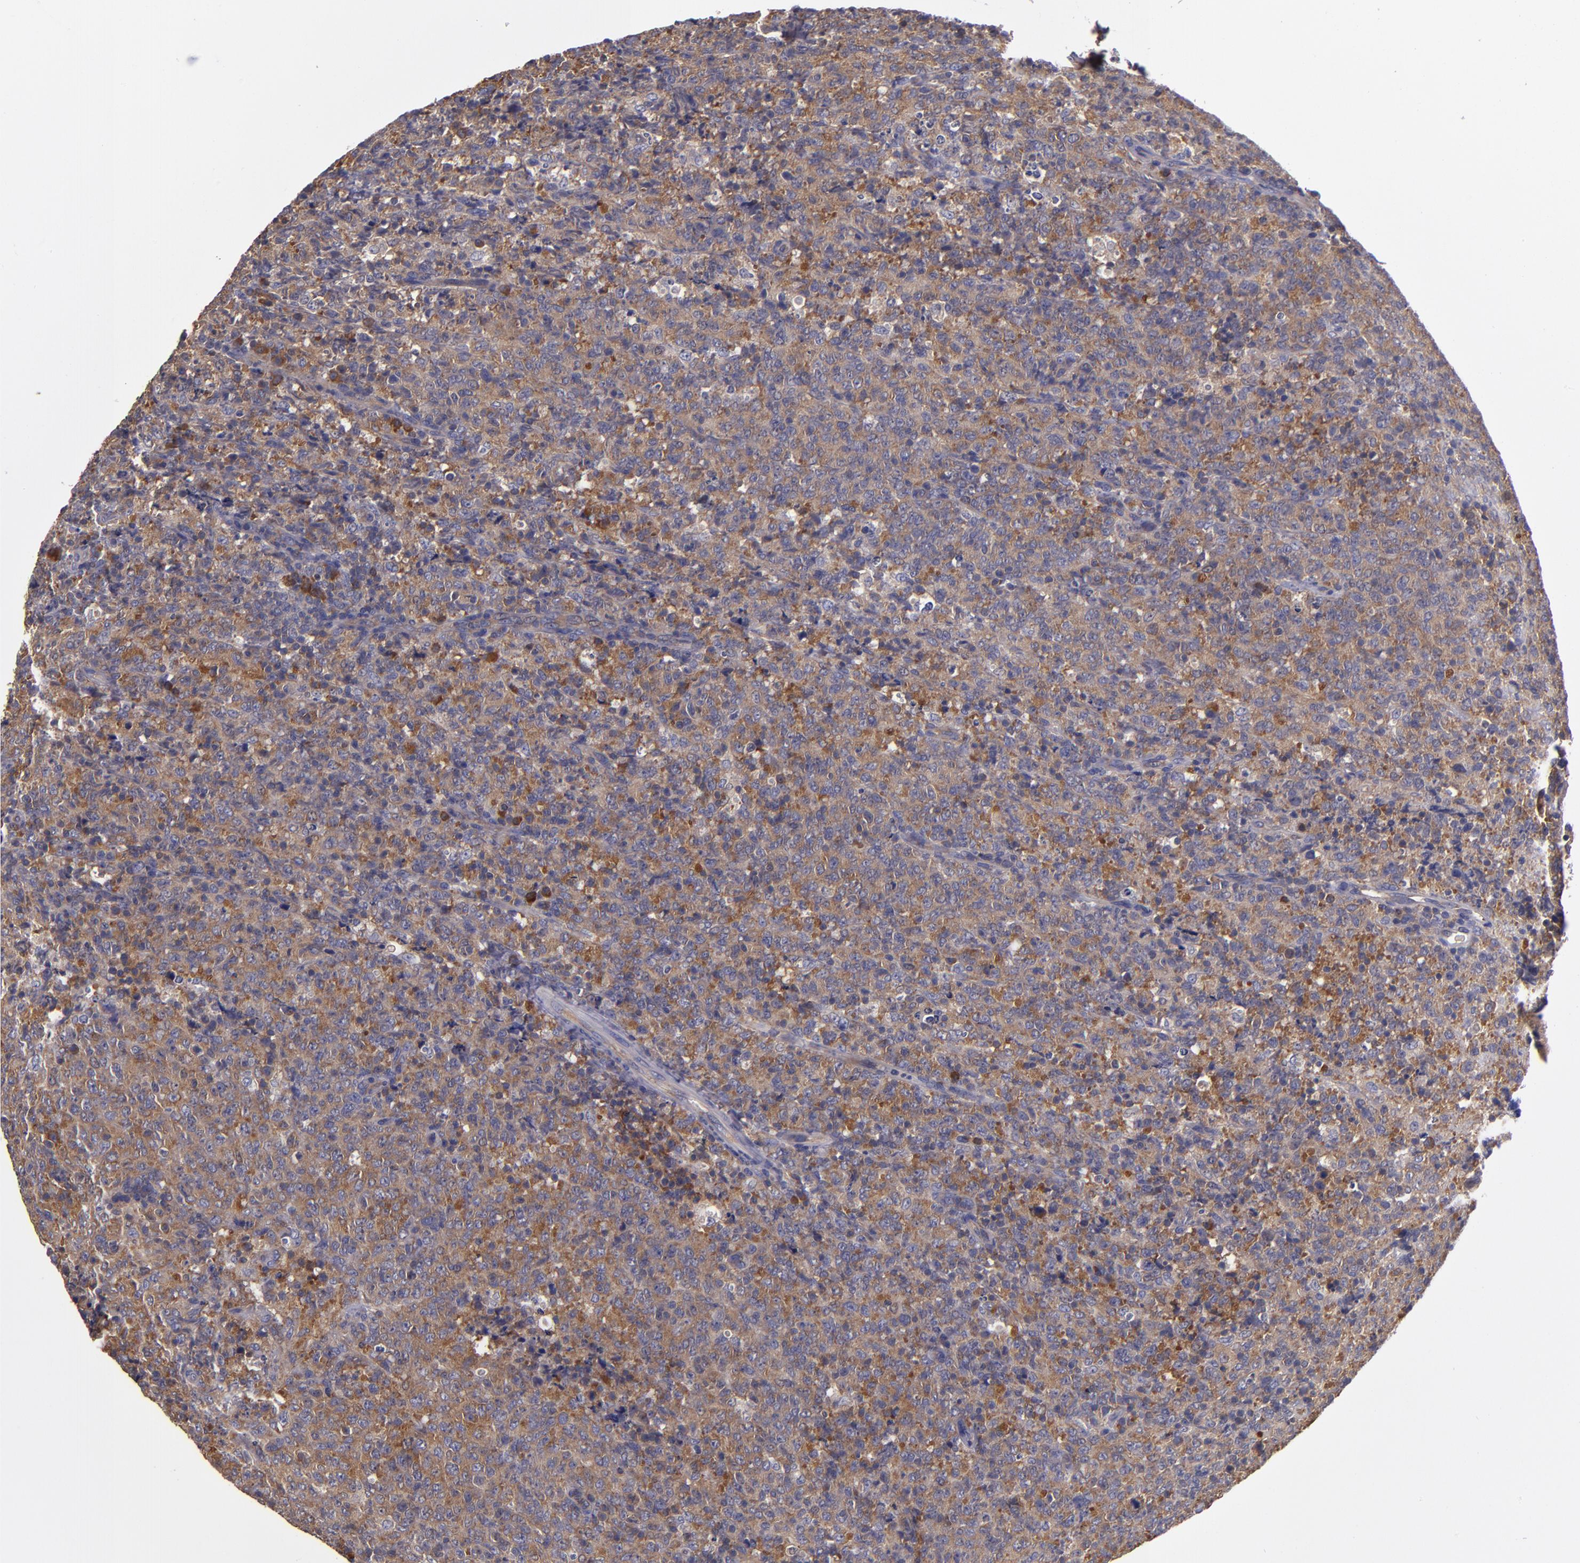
{"staining": {"intensity": "moderate", "quantity": ">75%", "location": "cytoplasmic/membranous"}, "tissue": "lymphoma", "cell_type": "Tumor cells", "image_type": "cancer", "snomed": [{"axis": "morphology", "description": "Malignant lymphoma, non-Hodgkin's type, High grade"}, {"axis": "topography", "description": "Tonsil"}], "caption": "High-grade malignant lymphoma, non-Hodgkin's type was stained to show a protein in brown. There is medium levels of moderate cytoplasmic/membranous positivity in about >75% of tumor cells. The staining was performed using DAB, with brown indicating positive protein expression. Nuclei are stained blue with hematoxylin.", "gene": "CARS1", "patient": {"sex": "female", "age": 36}}